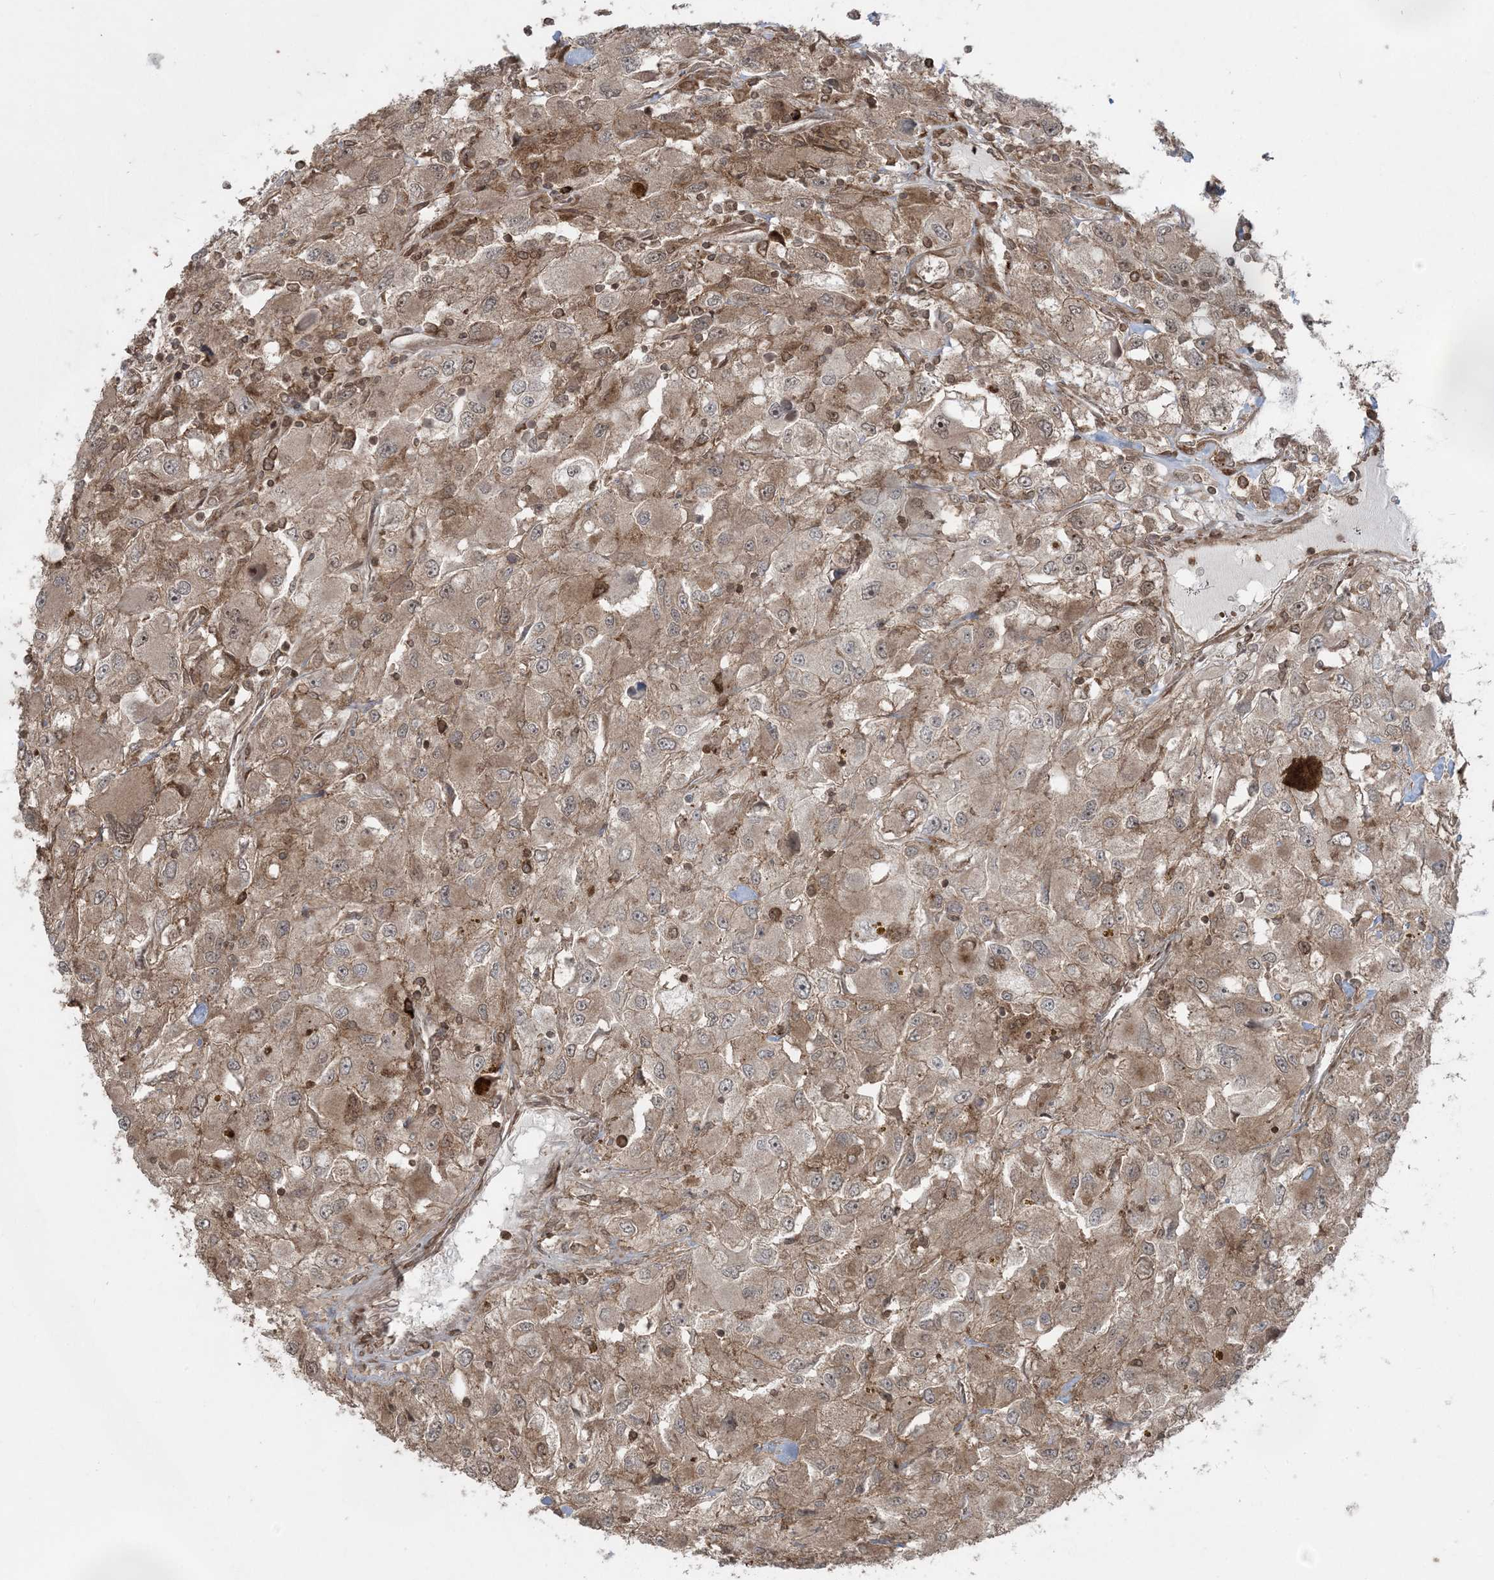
{"staining": {"intensity": "strong", "quantity": ">75%", "location": "cytoplasmic/membranous,nuclear"}, "tissue": "renal cancer", "cell_type": "Tumor cells", "image_type": "cancer", "snomed": [{"axis": "morphology", "description": "Adenocarcinoma, NOS"}, {"axis": "topography", "description": "Kidney"}], "caption": "Renal adenocarcinoma stained for a protein (brown) shows strong cytoplasmic/membranous and nuclear positive expression in about >75% of tumor cells.", "gene": "DDX19B", "patient": {"sex": "female", "age": 52}}